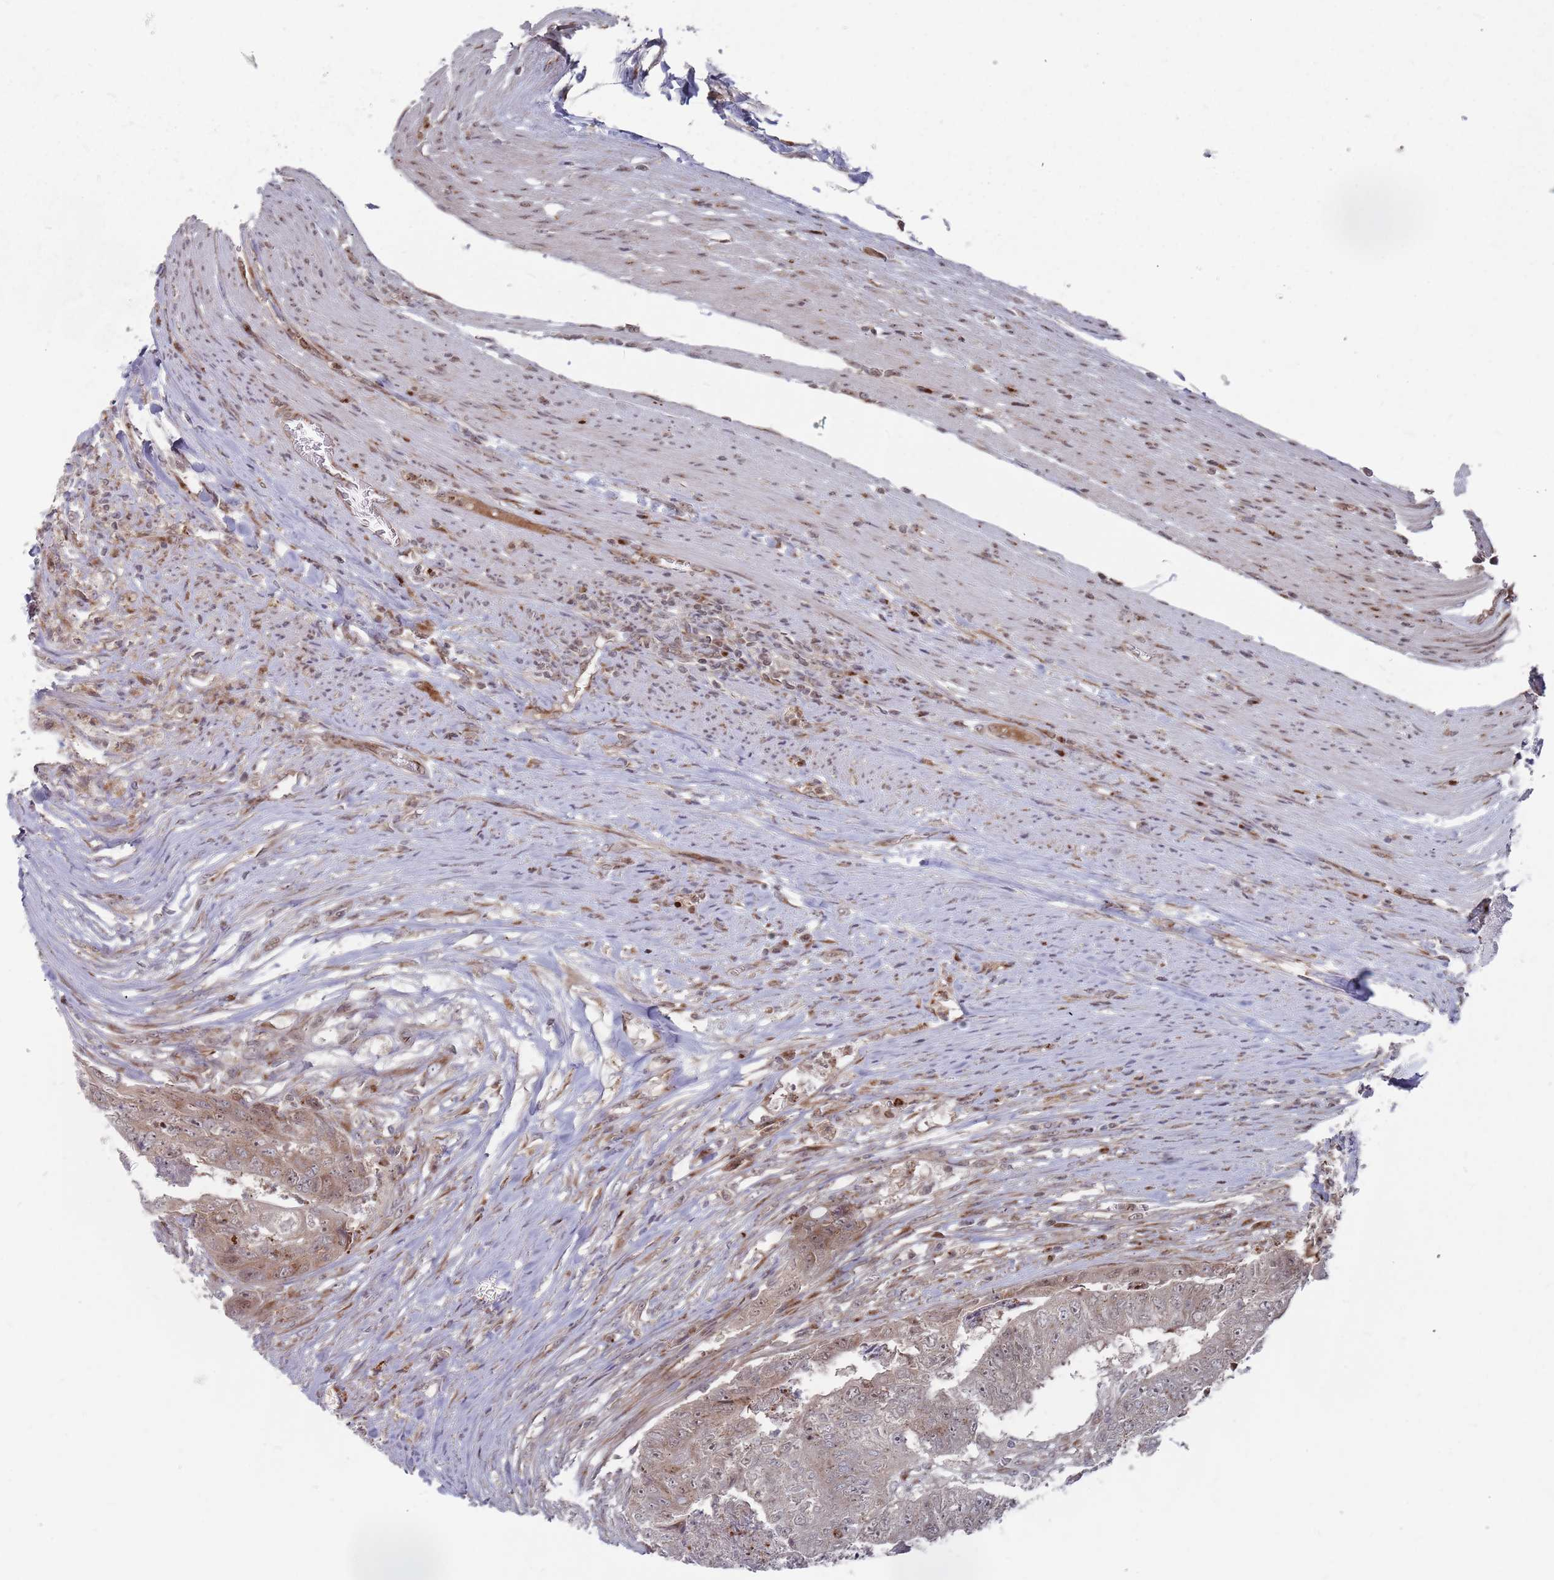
{"staining": {"intensity": "moderate", "quantity": ">75%", "location": "cytoplasmic/membranous,nuclear"}, "tissue": "colorectal cancer", "cell_type": "Tumor cells", "image_type": "cancer", "snomed": [{"axis": "morphology", "description": "Adenocarcinoma, NOS"}, {"axis": "topography", "description": "Colon"}], "caption": "Protein analysis of adenocarcinoma (colorectal) tissue exhibits moderate cytoplasmic/membranous and nuclear expression in about >75% of tumor cells. (Brightfield microscopy of DAB IHC at high magnification).", "gene": "FMO4", "patient": {"sex": "female", "age": 67}}